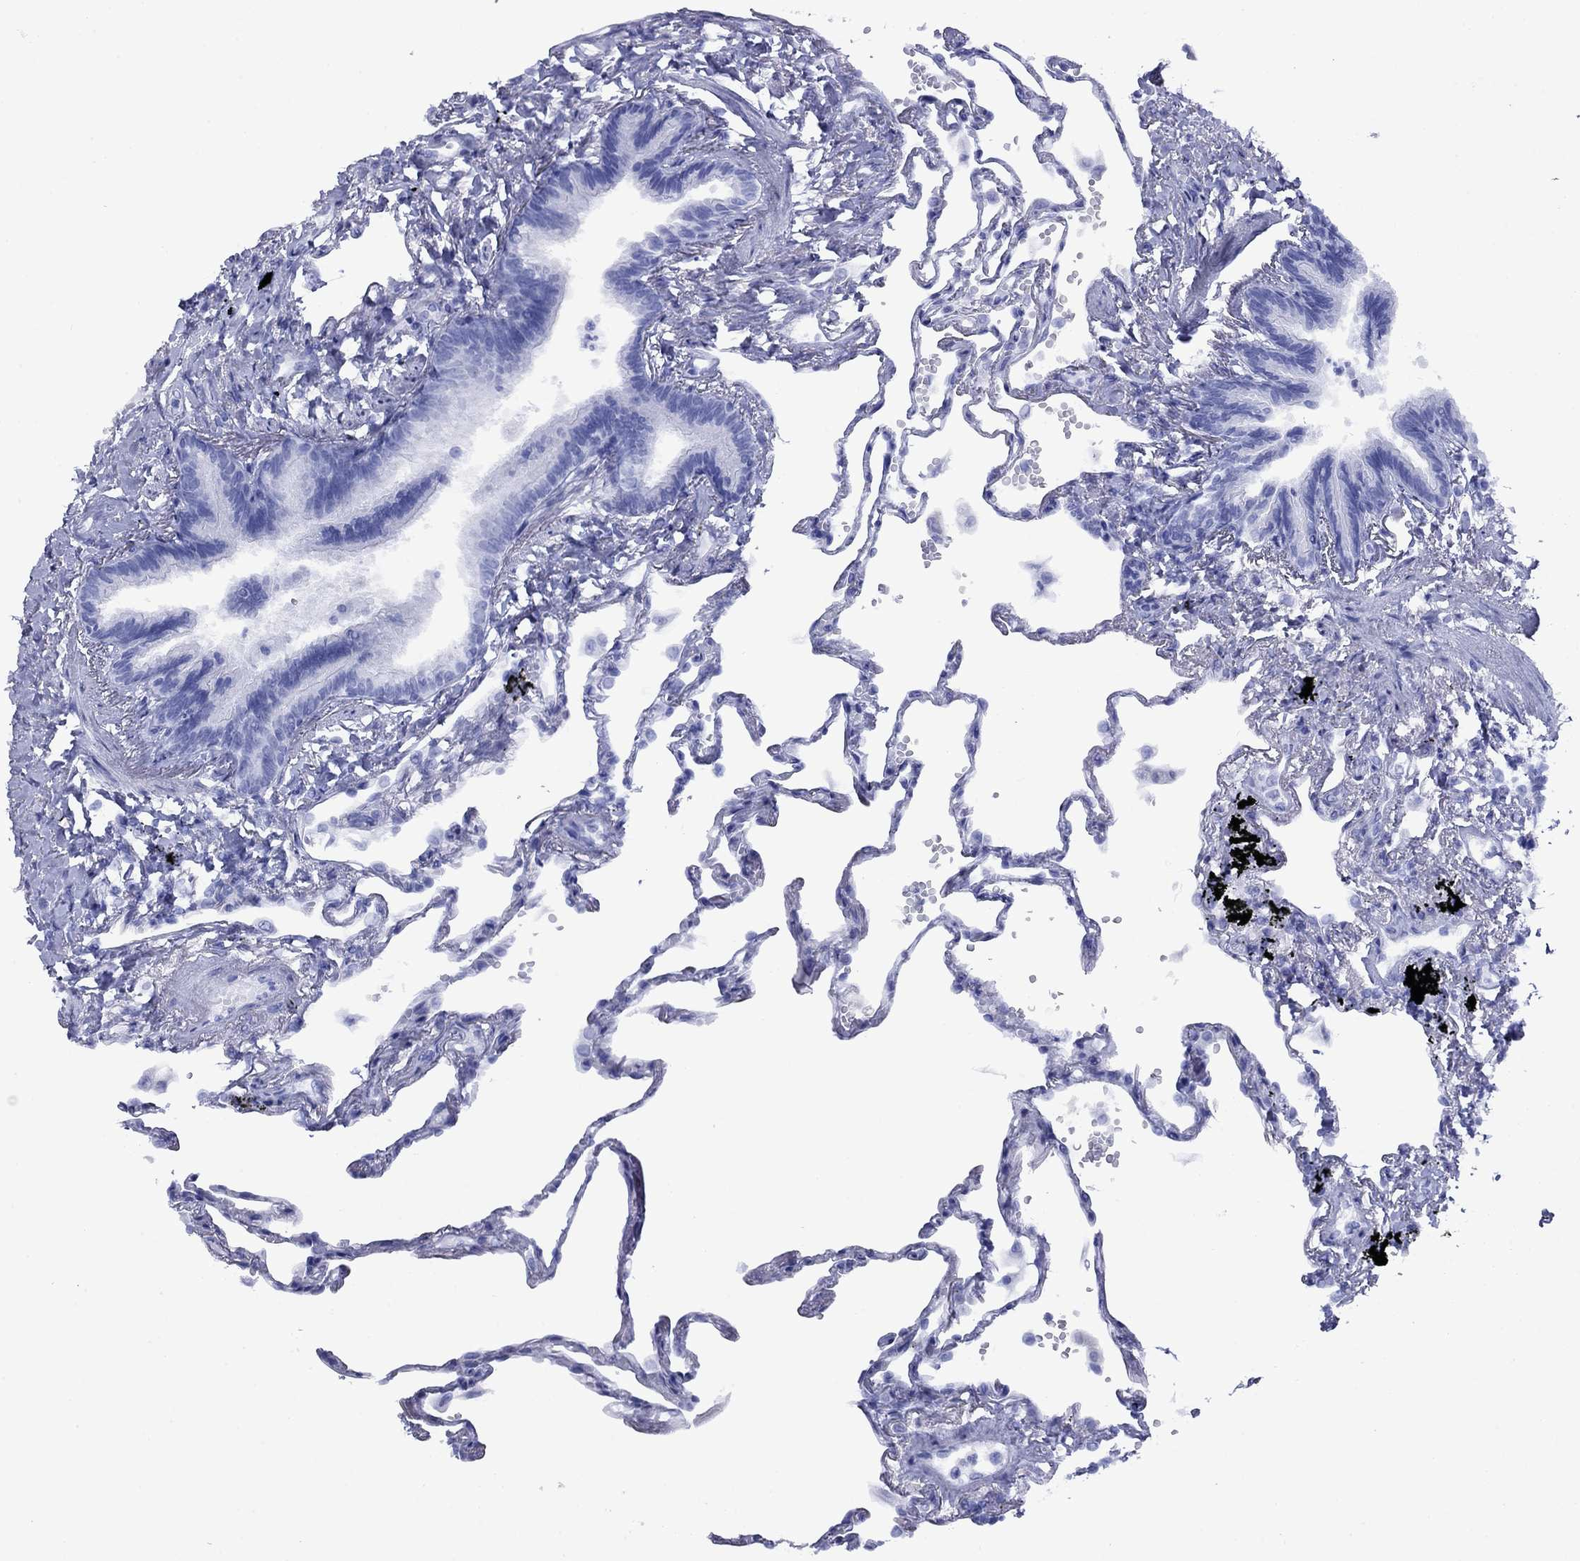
{"staining": {"intensity": "negative", "quantity": "none", "location": "none"}, "tissue": "lung", "cell_type": "Alveolar cells", "image_type": "normal", "snomed": [{"axis": "morphology", "description": "Normal tissue, NOS"}, {"axis": "topography", "description": "Lung"}], "caption": "This histopathology image is of normal lung stained with IHC to label a protein in brown with the nuclei are counter-stained blue. There is no positivity in alveolar cells.", "gene": "GIP", "patient": {"sex": "male", "age": 78}}